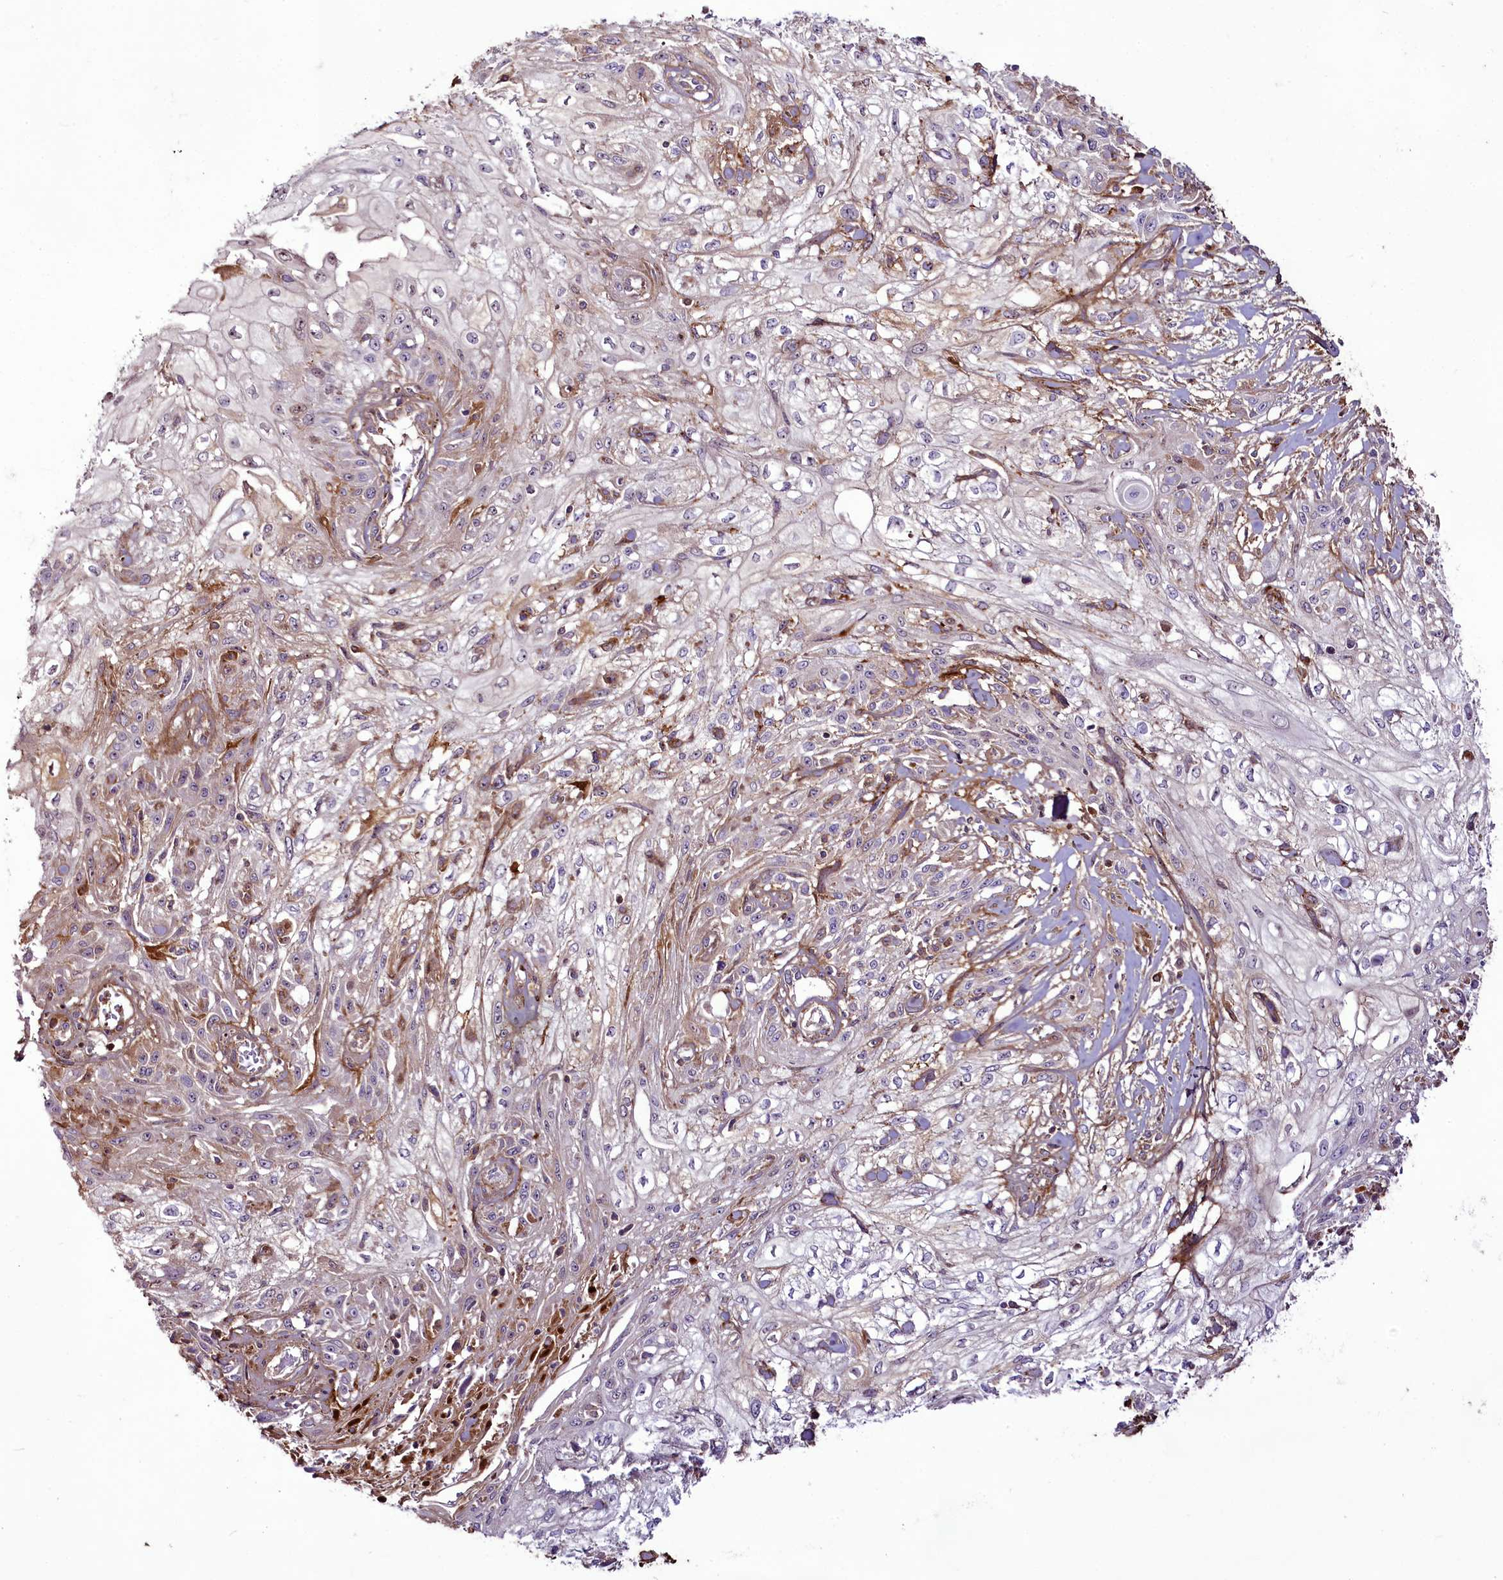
{"staining": {"intensity": "negative", "quantity": "none", "location": "none"}, "tissue": "skin cancer", "cell_type": "Tumor cells", "image_type": "cancer", "snomed": [{"axis": "morphology", "description": "Squamous cell carcinoma, NOS"}, {"axis": "morphology", "description": "Squamous cell carcinoma, metastatic, NOS"}, {"axis": "topography", "description": "Skin"}, {"axis": "topography", "description": "Lymph node"}], "caption": "There is no significant staining in tumor cells of metastatic squamous cell carcinoma (skin).", "gene": "RSBN1", "patient": {"sex": "male", "age": 75}}